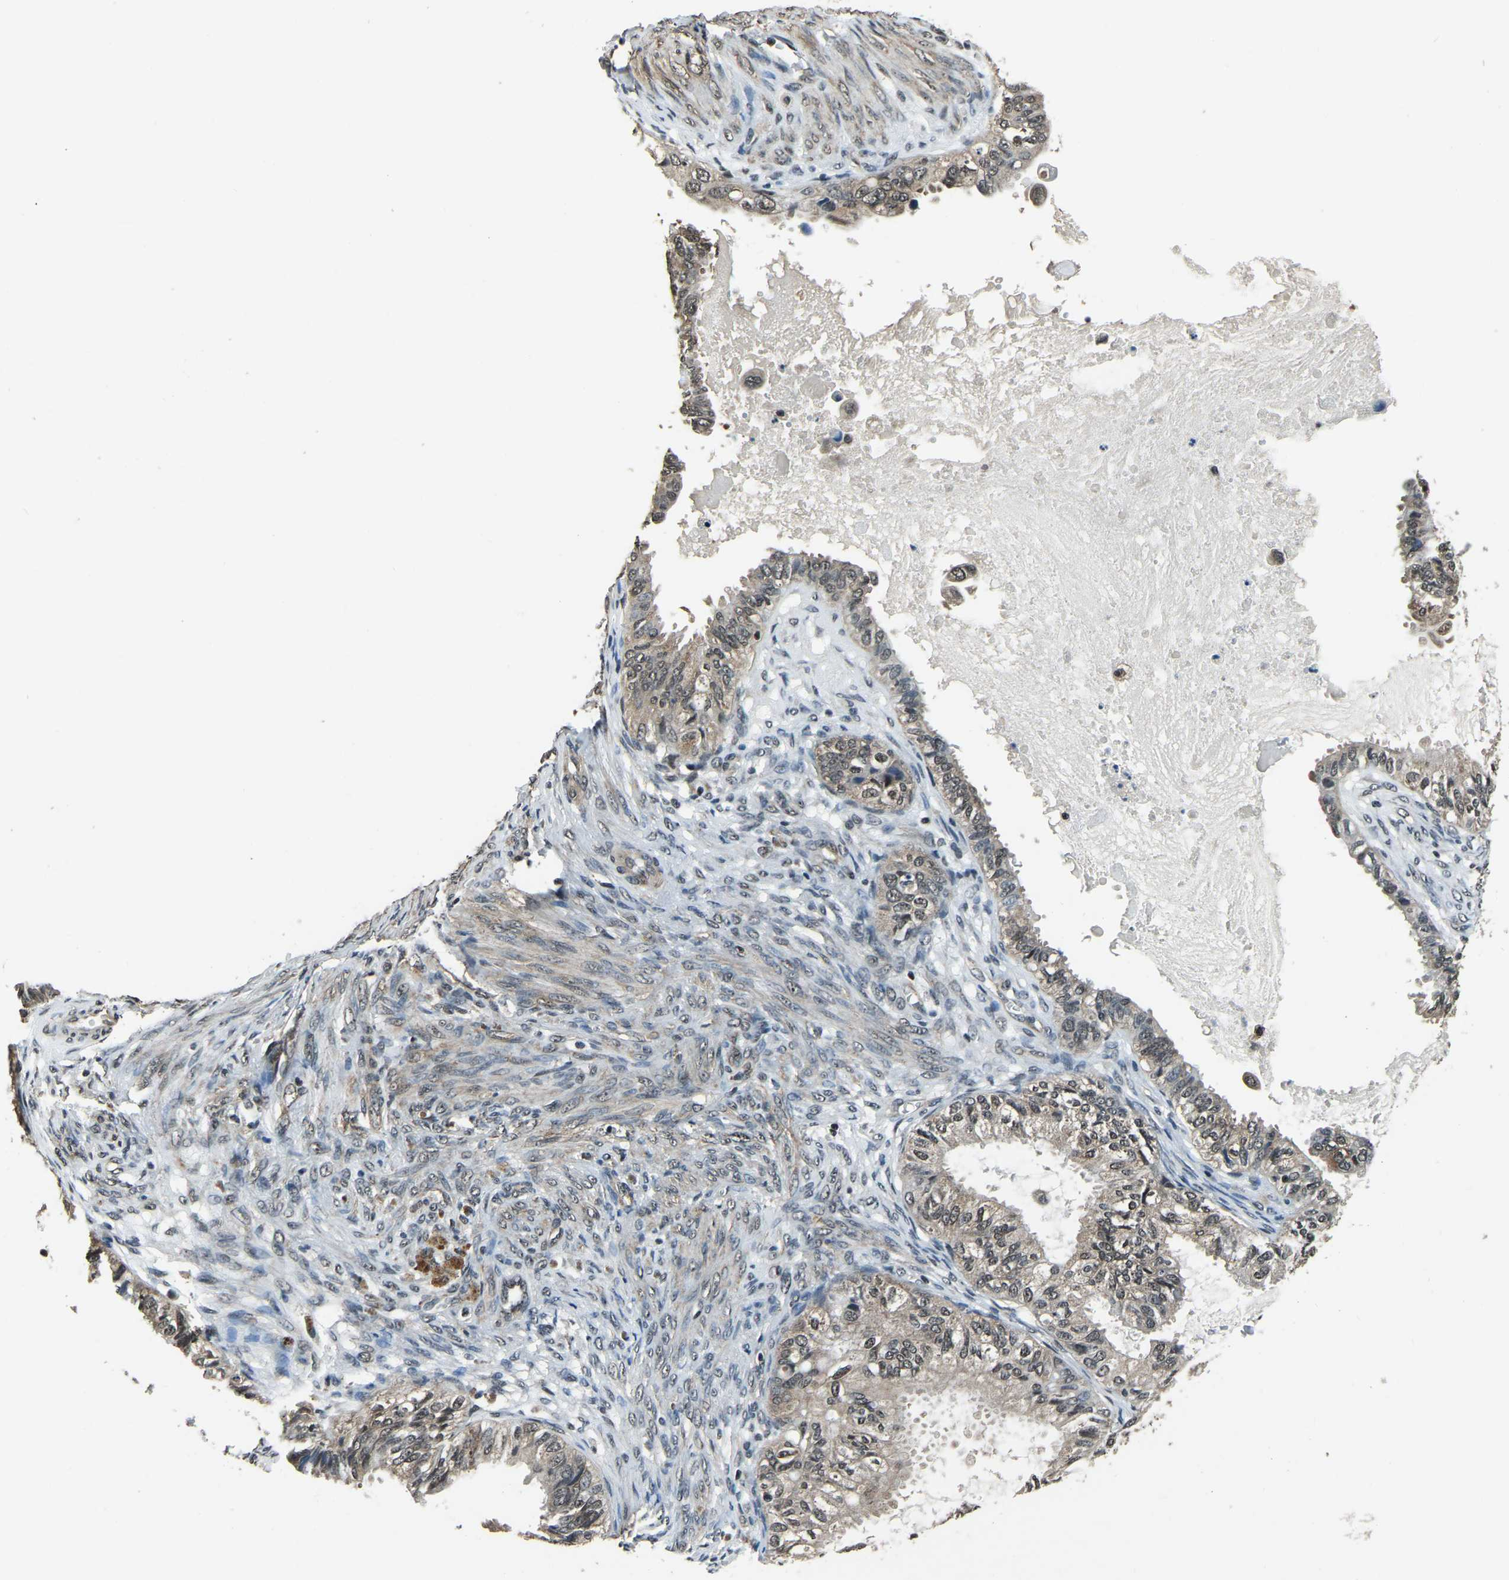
{"staining": {"intensity": "weak", "quantity": ">75%", "location": "cytoplasmic/membranous"}, "tissue": "cervical cancer", "cell_type": "Tumor cells", "image_type": "cancer", "snomed": [{"axis": "morphology", "description": "Normal tissue, NOS"}, {"axis": "morphology", "description": "Adenocarcinoma, NOS"}, {"axis": "topography", "description": "Cervix"}, {"axis": "topography", "description": "Endometrium"}], "caption": "The photomicrograph reveals staining of cervical adenocarcinoma, revealing weak cytoplasmic/membranous protein positivity (brown color) within tumor cells.", "gene": "ANKIB1", "patient": {"sex": "female", "age": 86}}